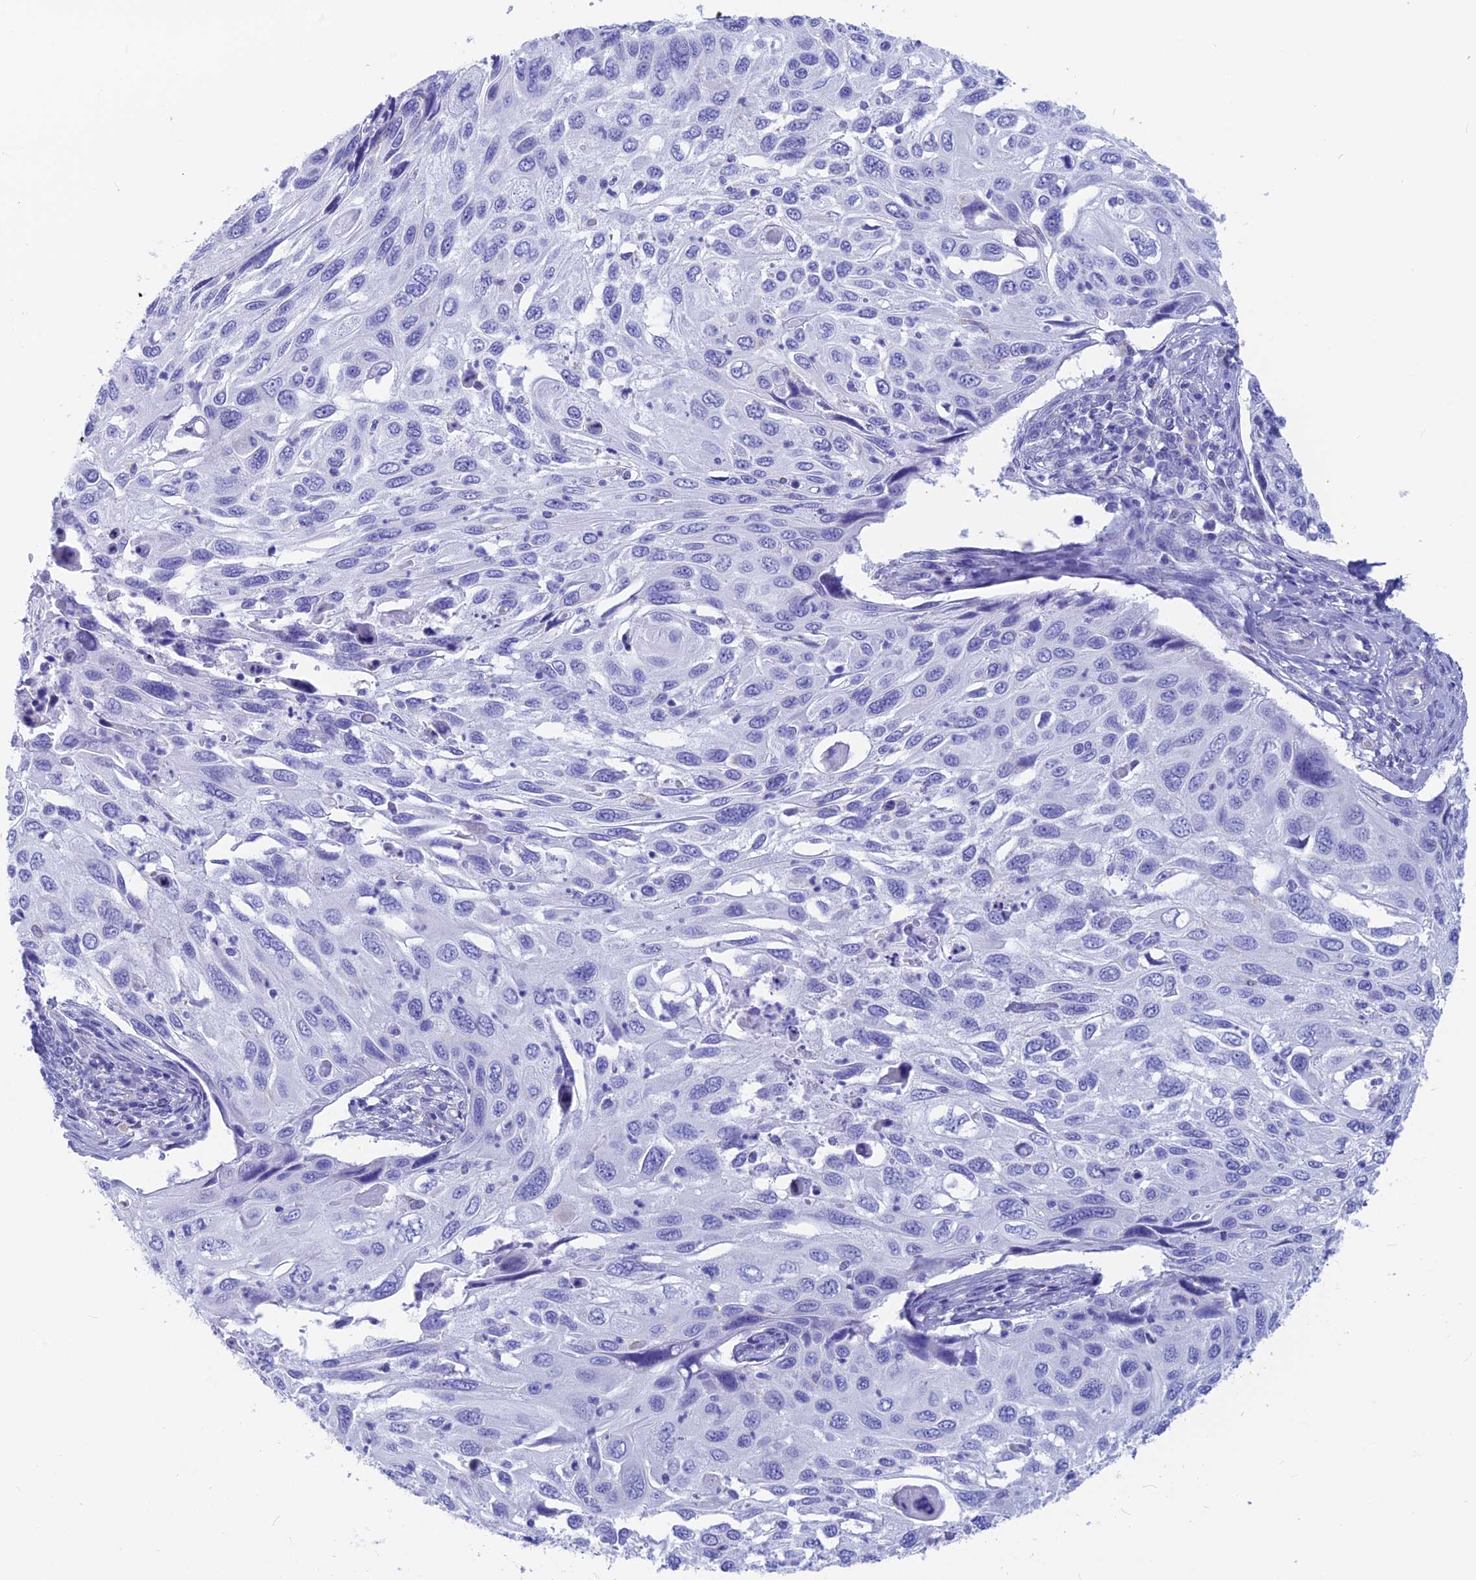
{"staining": {"intensity": "negative", "quantity": "none", "location": "none"}, "tissue": "cervical cancer", "cell_type": "Tumor cells", "image_type": "cancer", "snomed": [{"axis": "morphology", "description": "Squamous cell carcinoma, NOS"}, {"axis": "topography", "description": "Cervix"}], "caption": "A photomicrograph of squamous cell carcinoma (cervical) stained for a protein demonstrates no brown staining in tumor cells.", "gene": "GNGT2", "patient": {"sex": "female", "age": 70}}